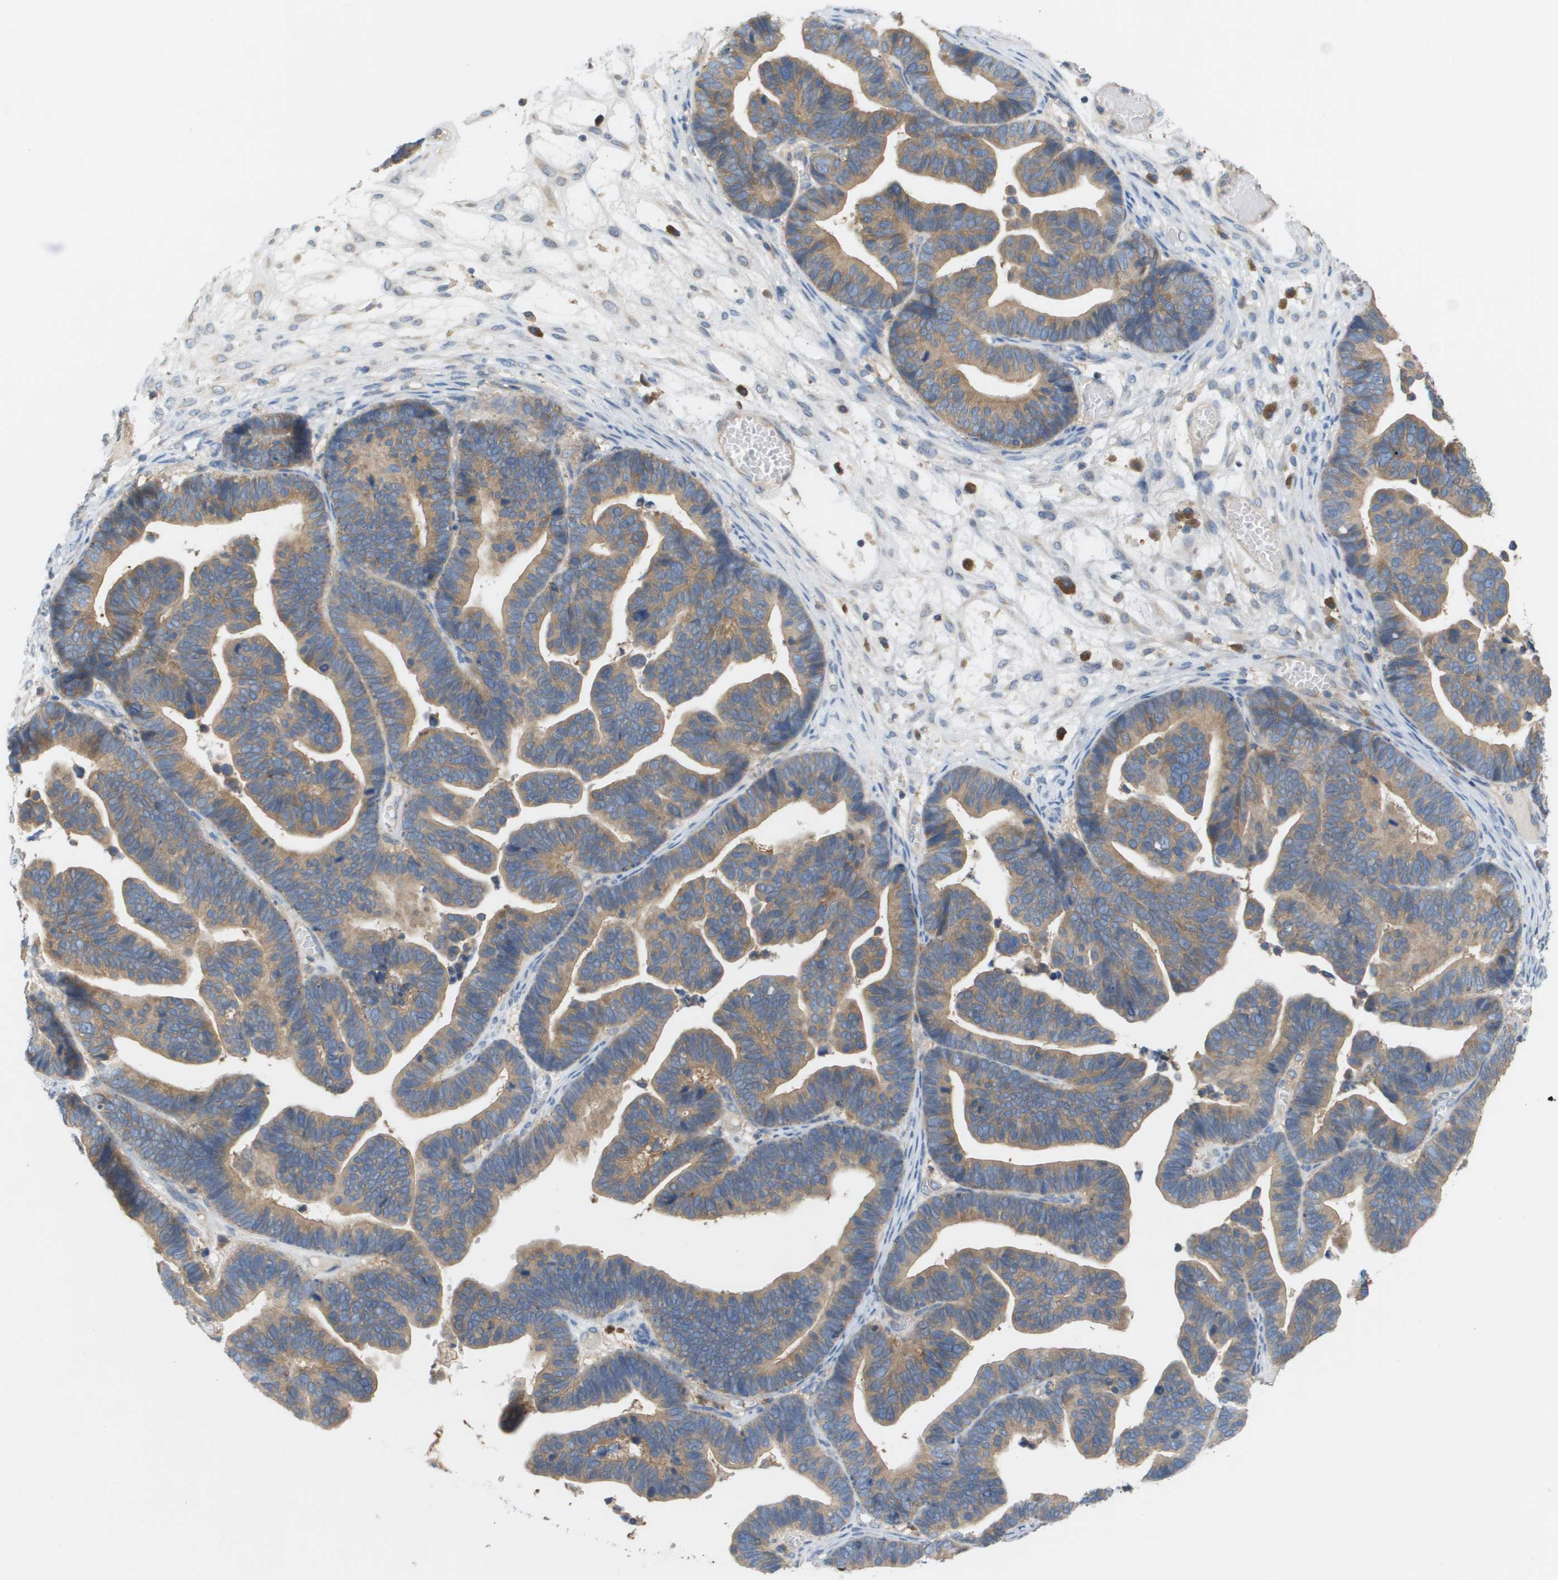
{"staining": {"intensity": "moderate", "quantity": ">75%", "location": "cytoplasmic/membranous"}, "tissue": "ovarian cancer", "cell_type": "Tumor cells", "image_type": "cancer", "snomed": [{"axis": "morphology", "description": "Cystadenocarcinoma, serous, NOS"}, {"axis": "topography", "description": "Ovary"}], "caption": "Serous cystadenocarcinoma (ovarian) tissue reveals moderate cytoplasmic/membranous expression in approximately >75% of tumor cells The staining was performed using DAB (3,3'-diaminobenzidine), with brown indicating positive protein expression. Nuclei are stained blue with hematoxylin.", "gene": "UBA5", "patient": {"sex": "female", "age": 56}}